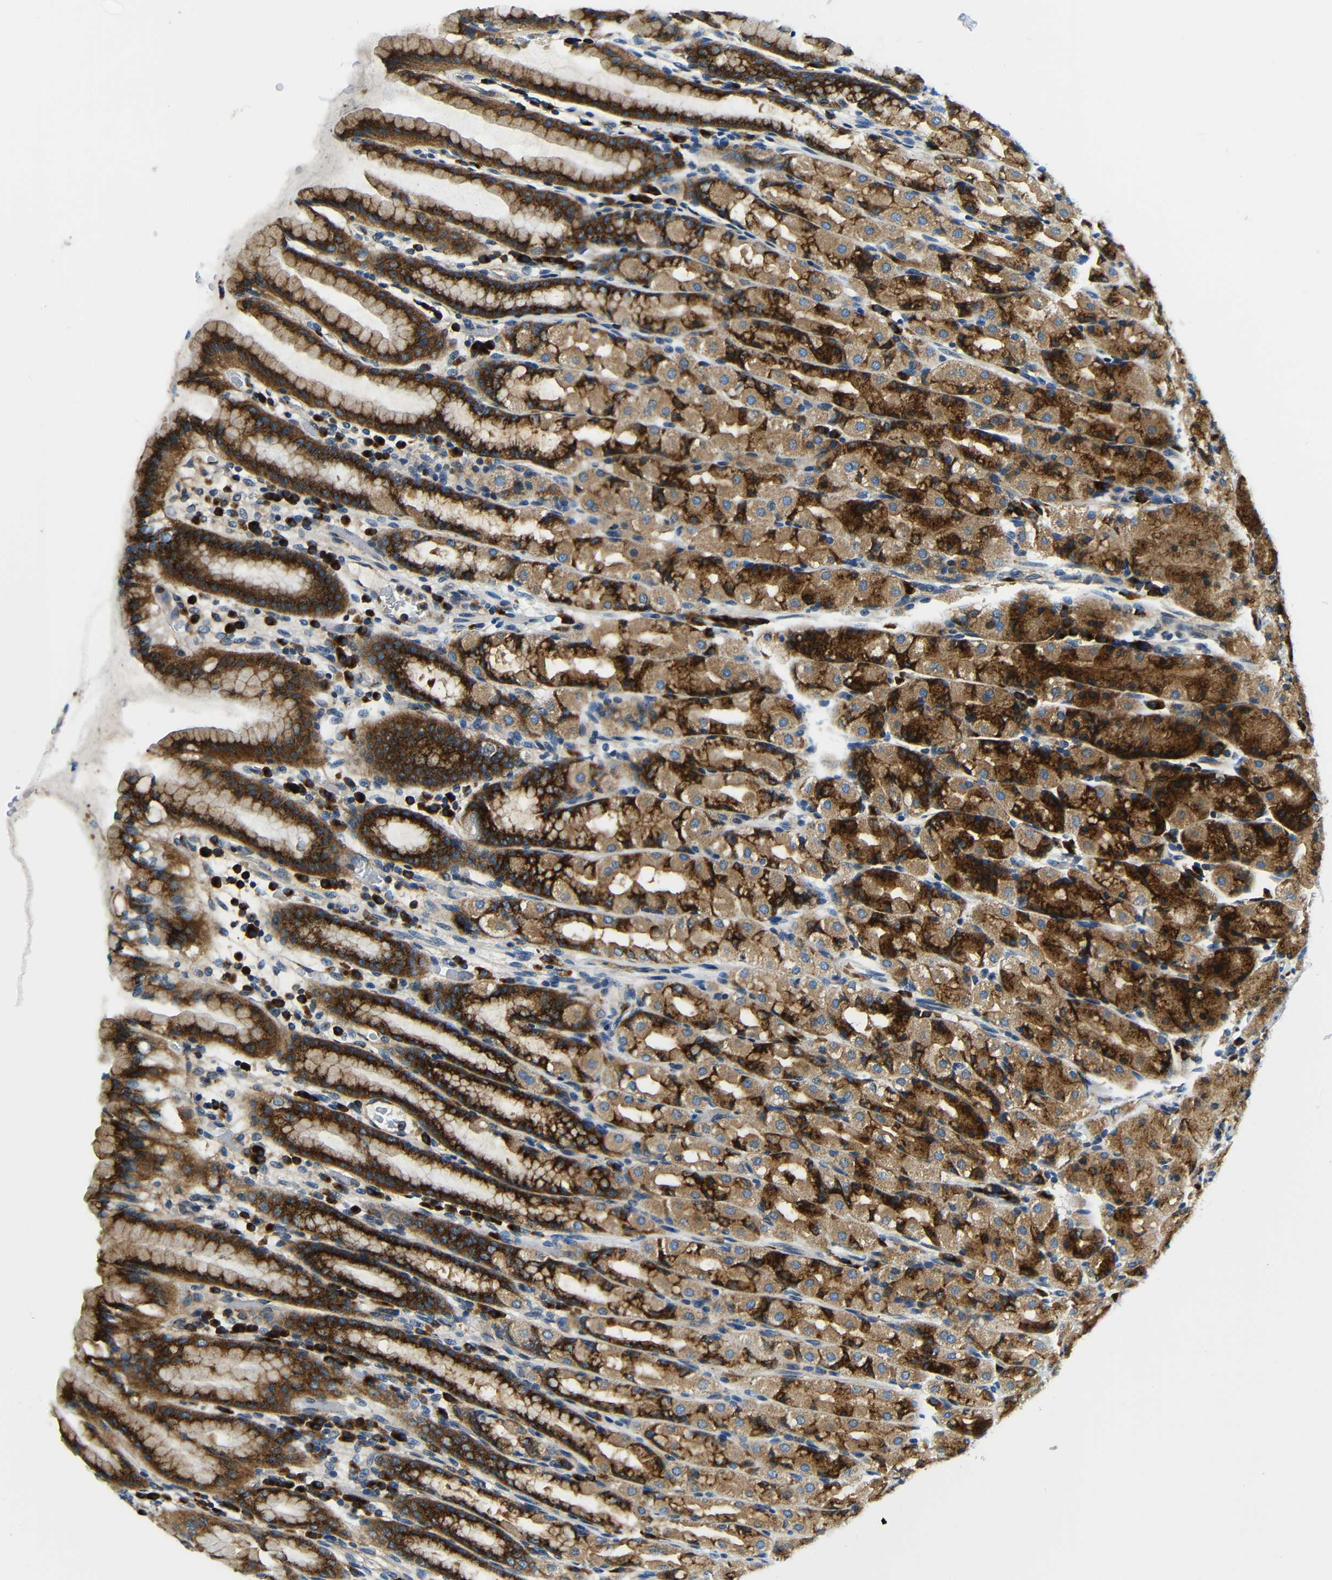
{"staining": {"intensity": "strong", "quantity": ">75%", "location": "cytoplasmic/membranous"}, "tissue": "stomach", "cell_type": "Glandular cells", "image_type": "normal", "snomed": [{"axis": "morphology", "description": "Normal tissue, NOS"}, {"axis": "topography", "description": "Stomach, upper"}], "caption": "Glandular cells reveal strong cytoplasmic/membranous expression in about >75% of cells in benign stomach. The protein is stained brown, and the nuclei are stained in blue (DAB IHC with brightfield microscopy, high magnification).", "gene": "USO1", "patient": {"sex": "male", "age": 68}}